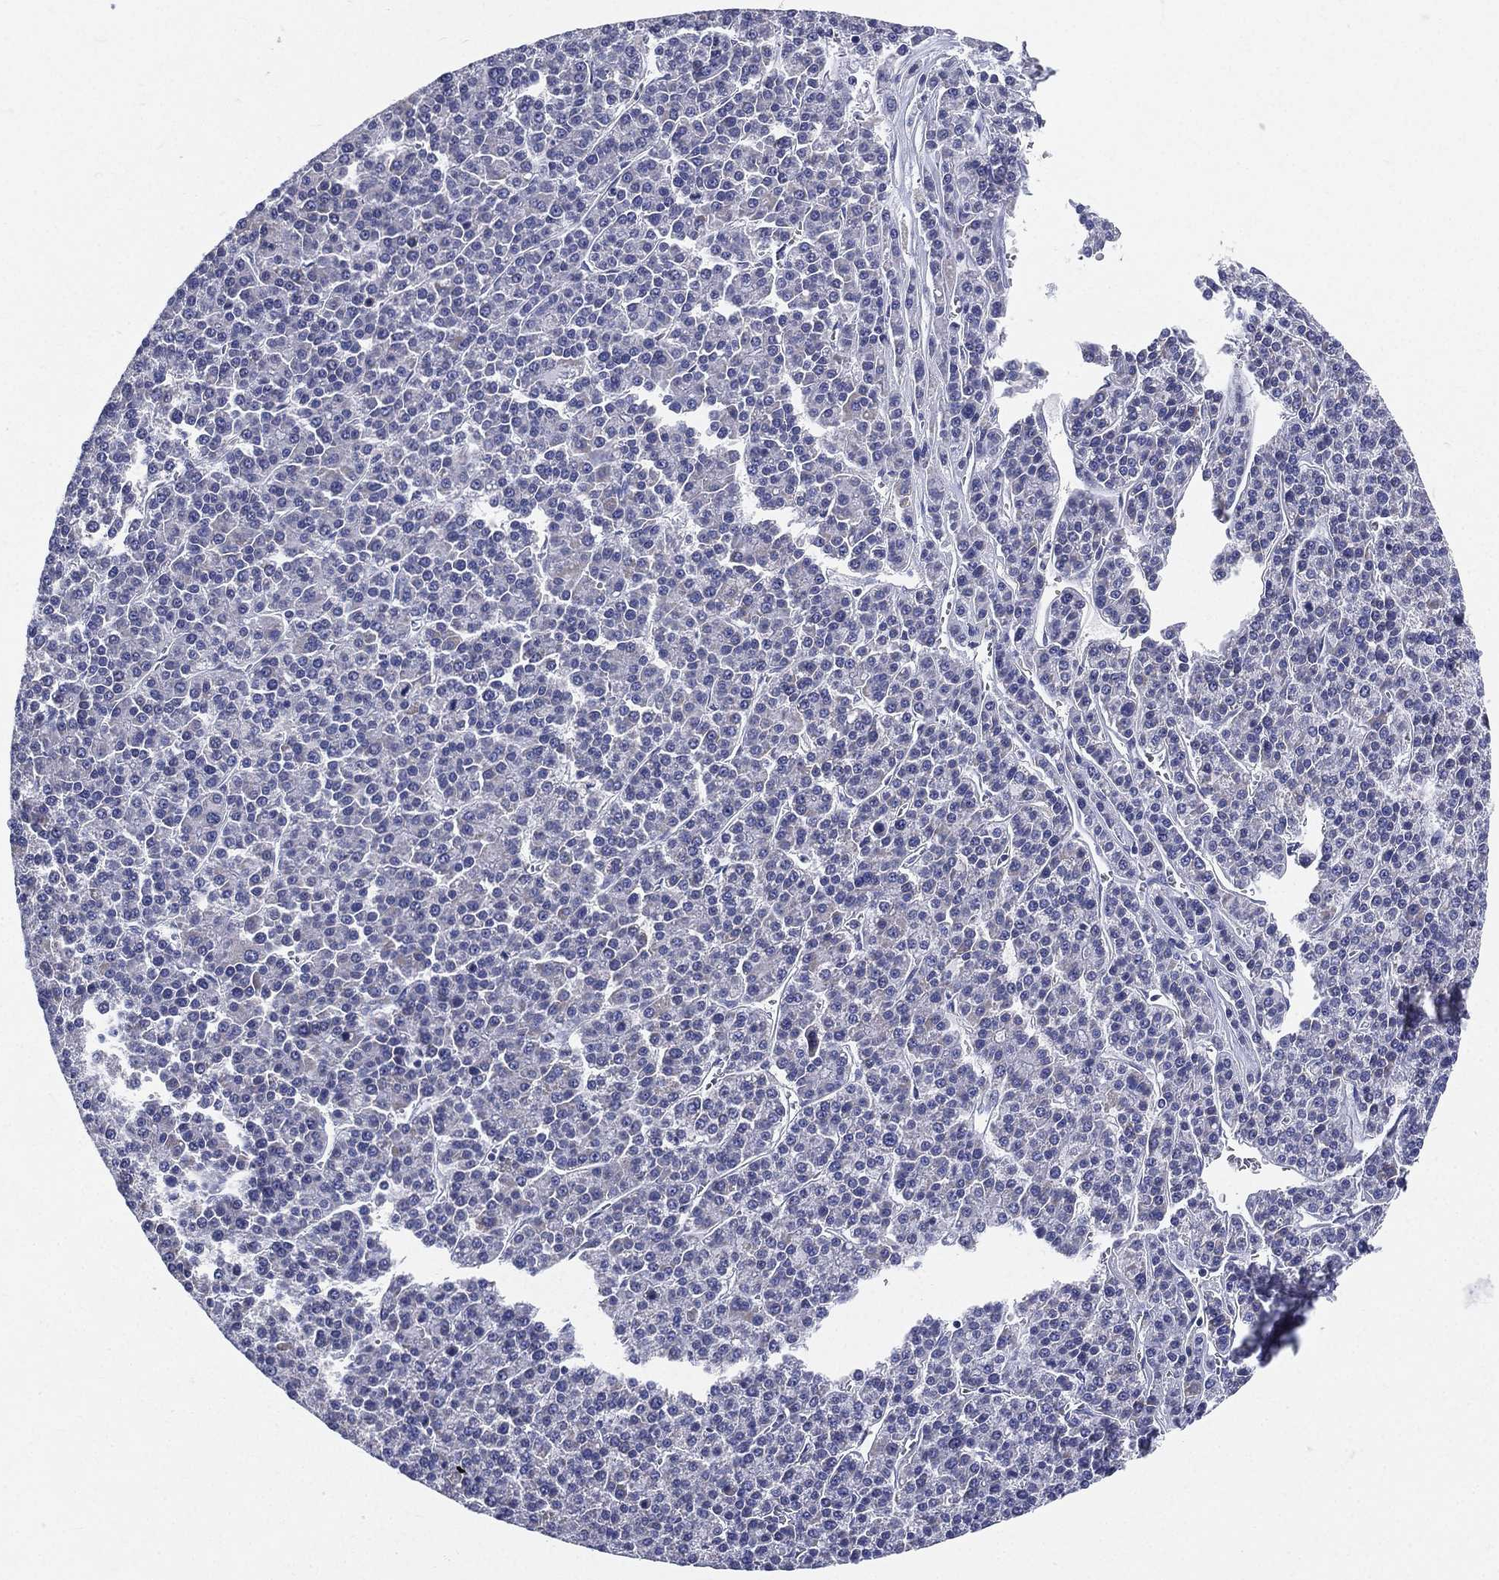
{"staining": {"intensity": "negative", "quantity": "none", "location": "none"}, "tissue": "liver cancer", "cell_type": "Tumor cells", "image_type": "cancer", "snomed": [{"axis": "morphology", "description": "Carcinoma, Hepatocellular, NOS"}, {"axis": "topography", "description": "Liver"}], "caption": "Tumor cells are negative for protein expression in human liver cancer (hepatocellular carcinoma).", "gene": "PWWP3A", "patient": {"sex": "female", "age": 58}}